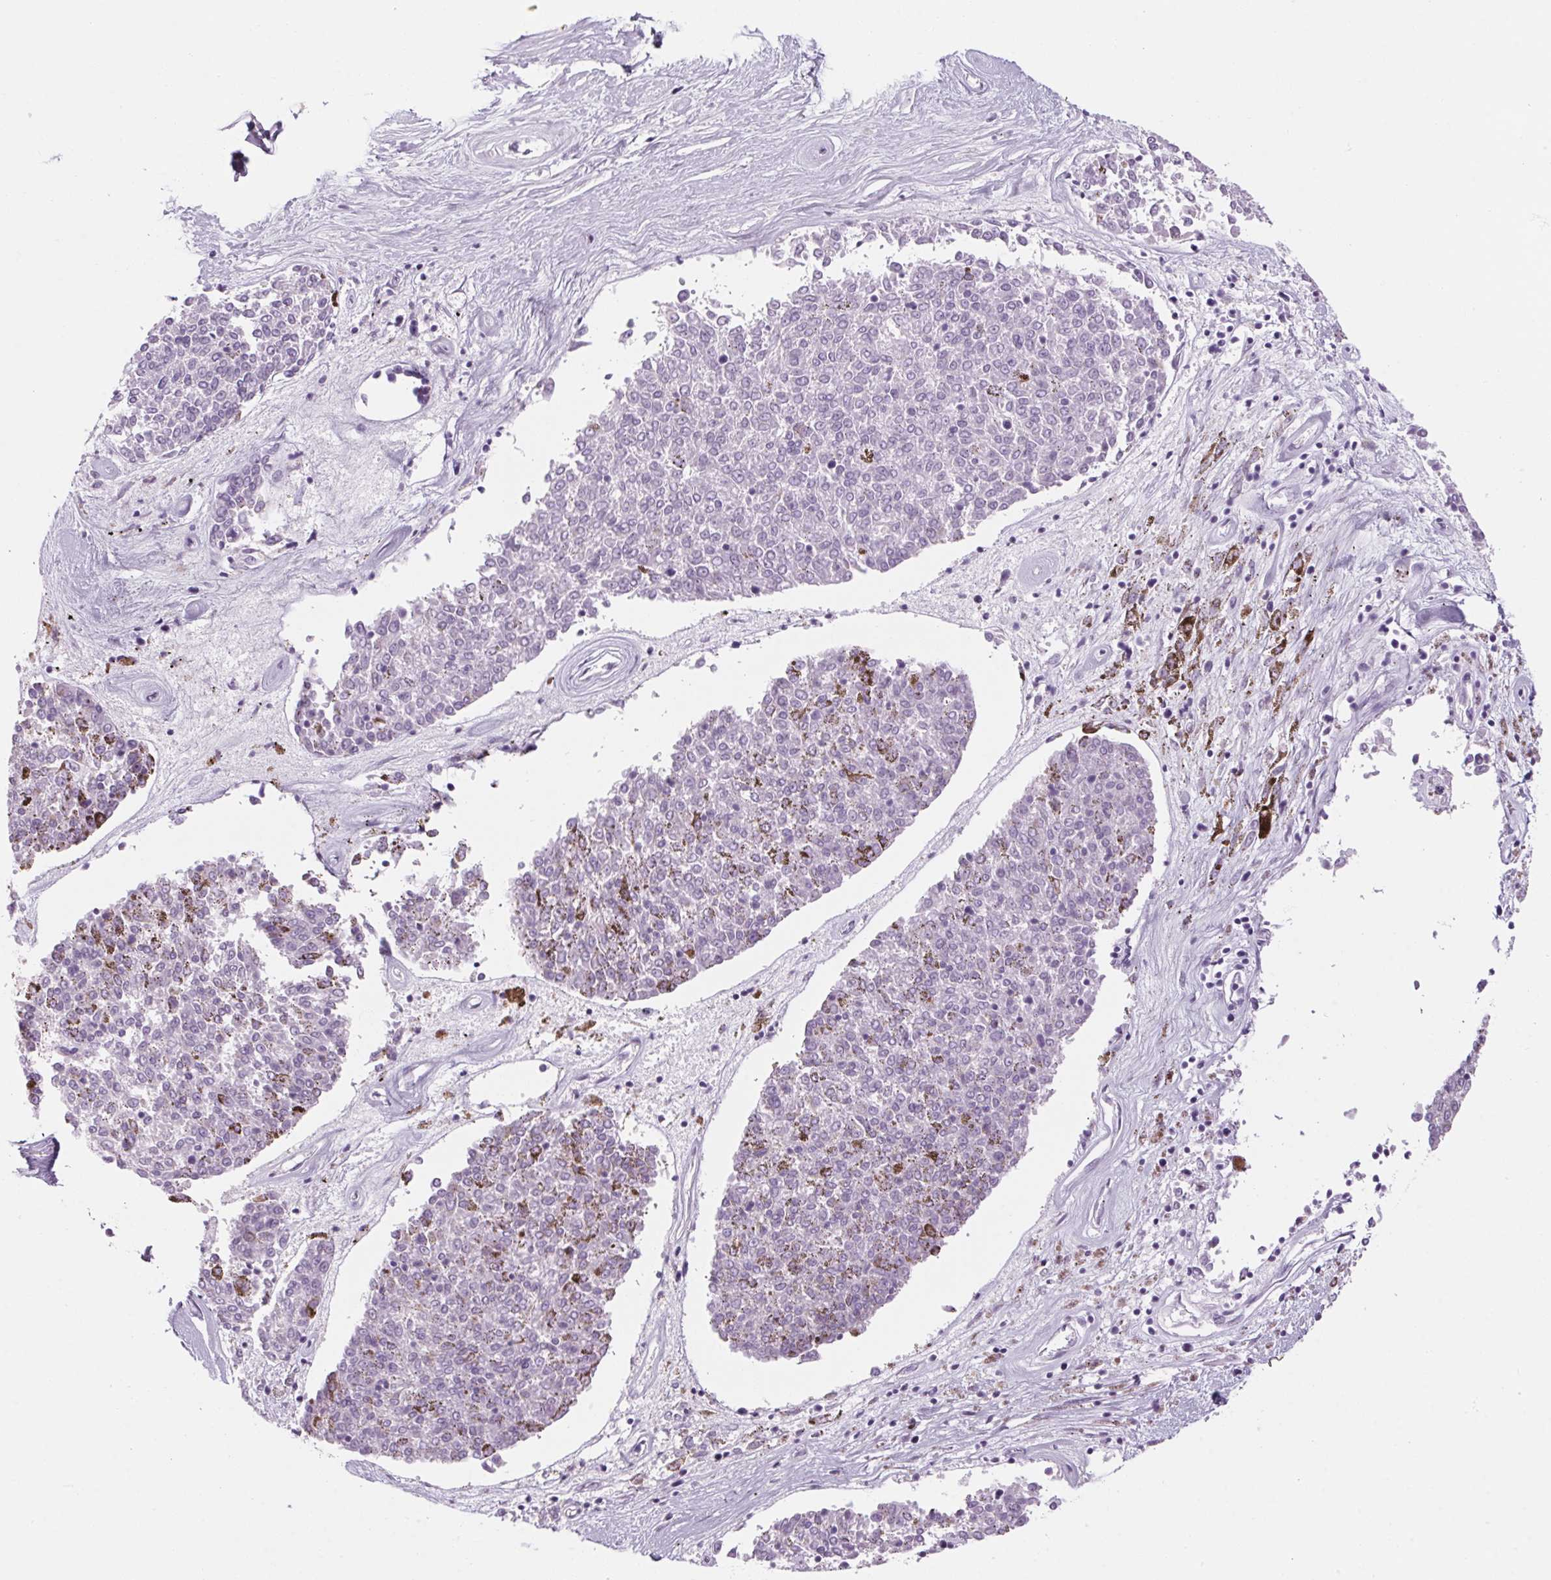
{"staining": {"intensity": "negative", "quantity": "none", "location": "none"}, "tissue": "melanoma", "cell_type": "Tumor cells", "image_type": "cancer", "snomed": [{"axis": "morphology", "description": "Malignant melanoma, NOS"}, {"axis": "topography", "description": "Skin"}], "caption": "DAB (3,3'-diaminobenzidine) immunohistochemical staining of human melanoma shows no significant expression in tumor cells. (DAB immunohistochemistry with hematoxylin counter stain).", "gene": "RPTN", "patient": {"sex": "female", "age": 72}}